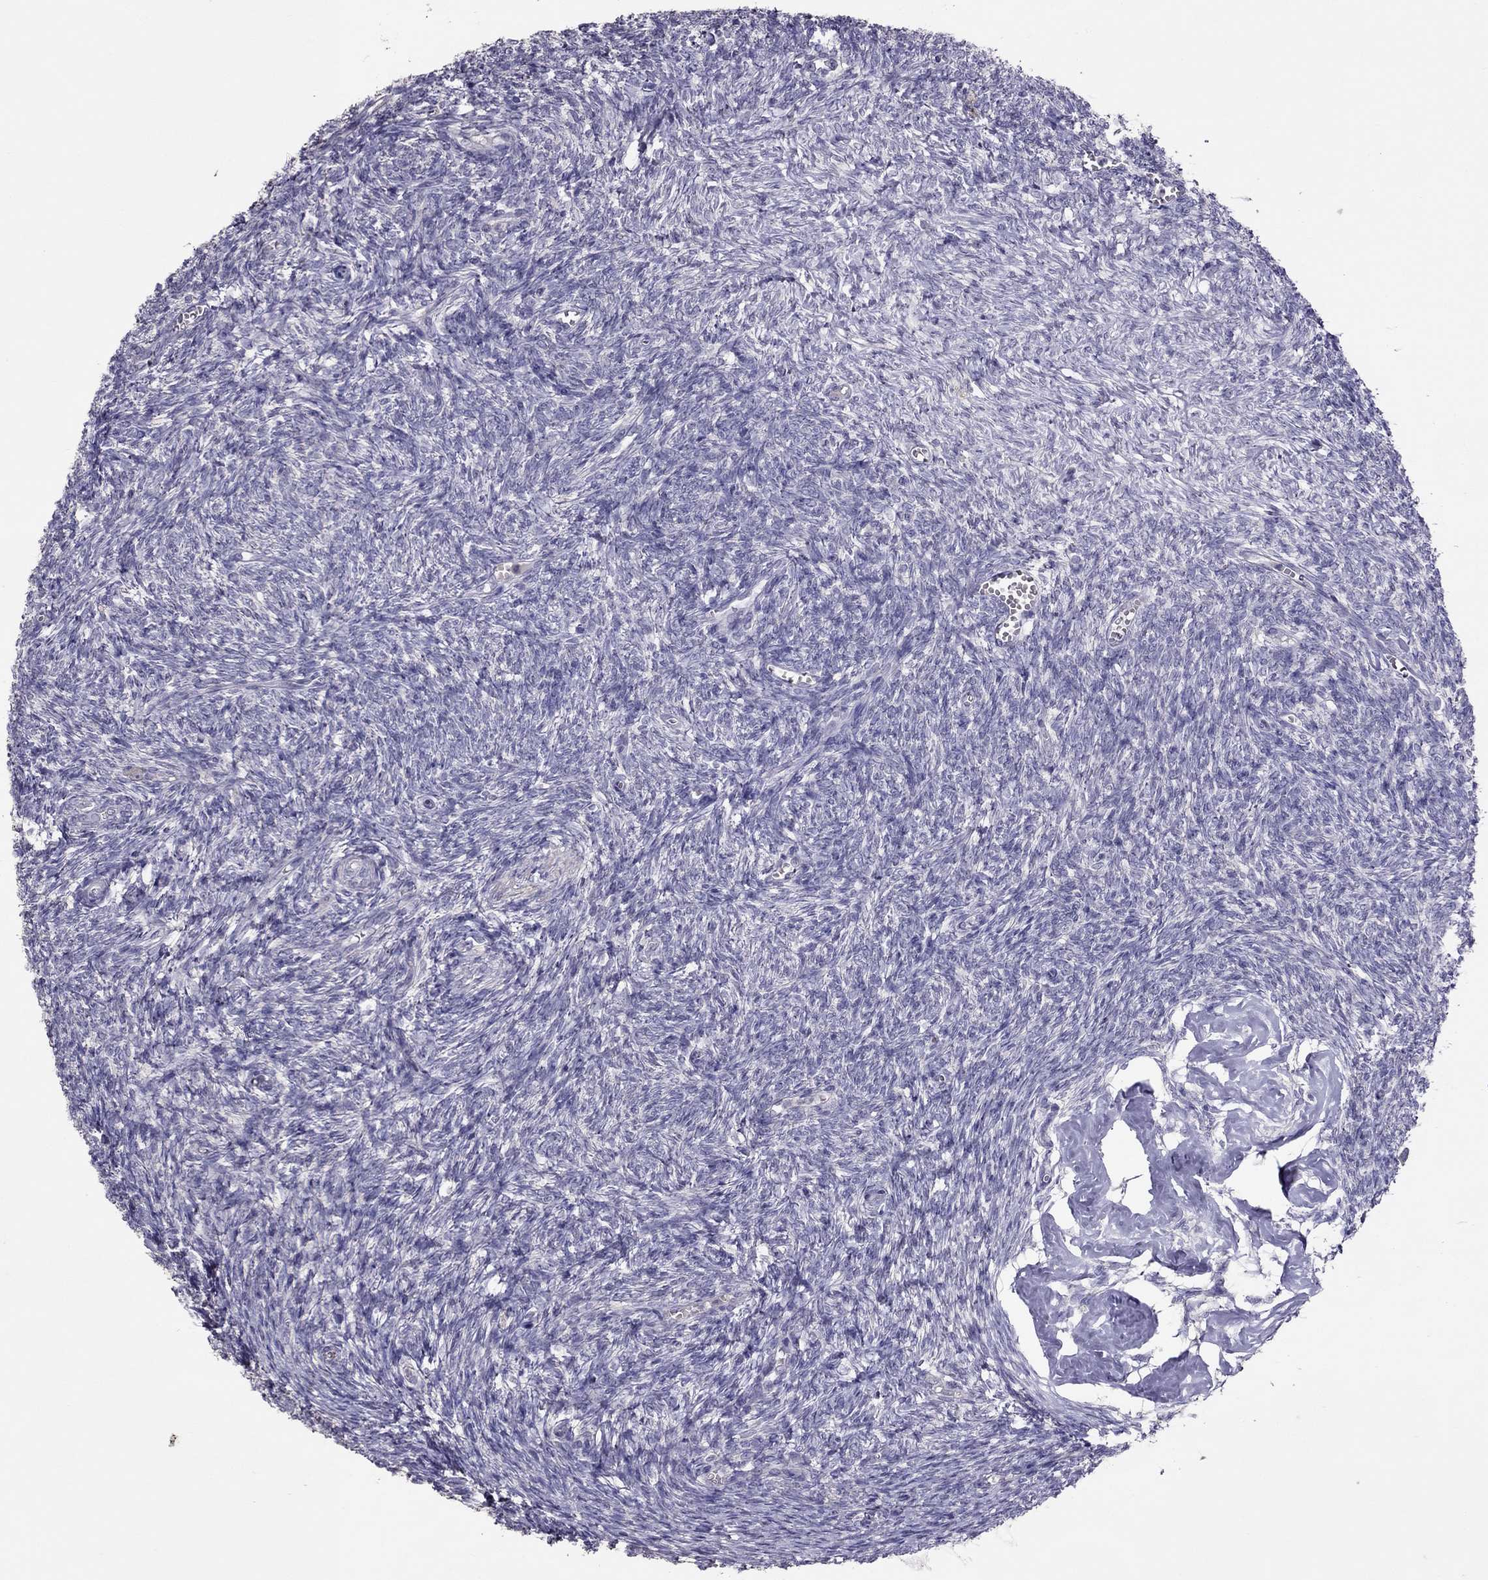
{"staining": {"intensity": "negative", "quantity": "none", "location": "none"}, "tissue": "ovary", "cell_type": "Follicle cells", "image_type": "normal", "snomed": [{"axis": "morphology", "description": "Normal tissue, NOS"}, {"axis": "topography", "description": "Ovary"}], "caption": "A photomicrograph of ovary stained for a protein shows no brown staining in follicle cells. Nuclei are stained in blue.", "gene": "LRRC46", "patient": {"sex": "female", "age": 43}}